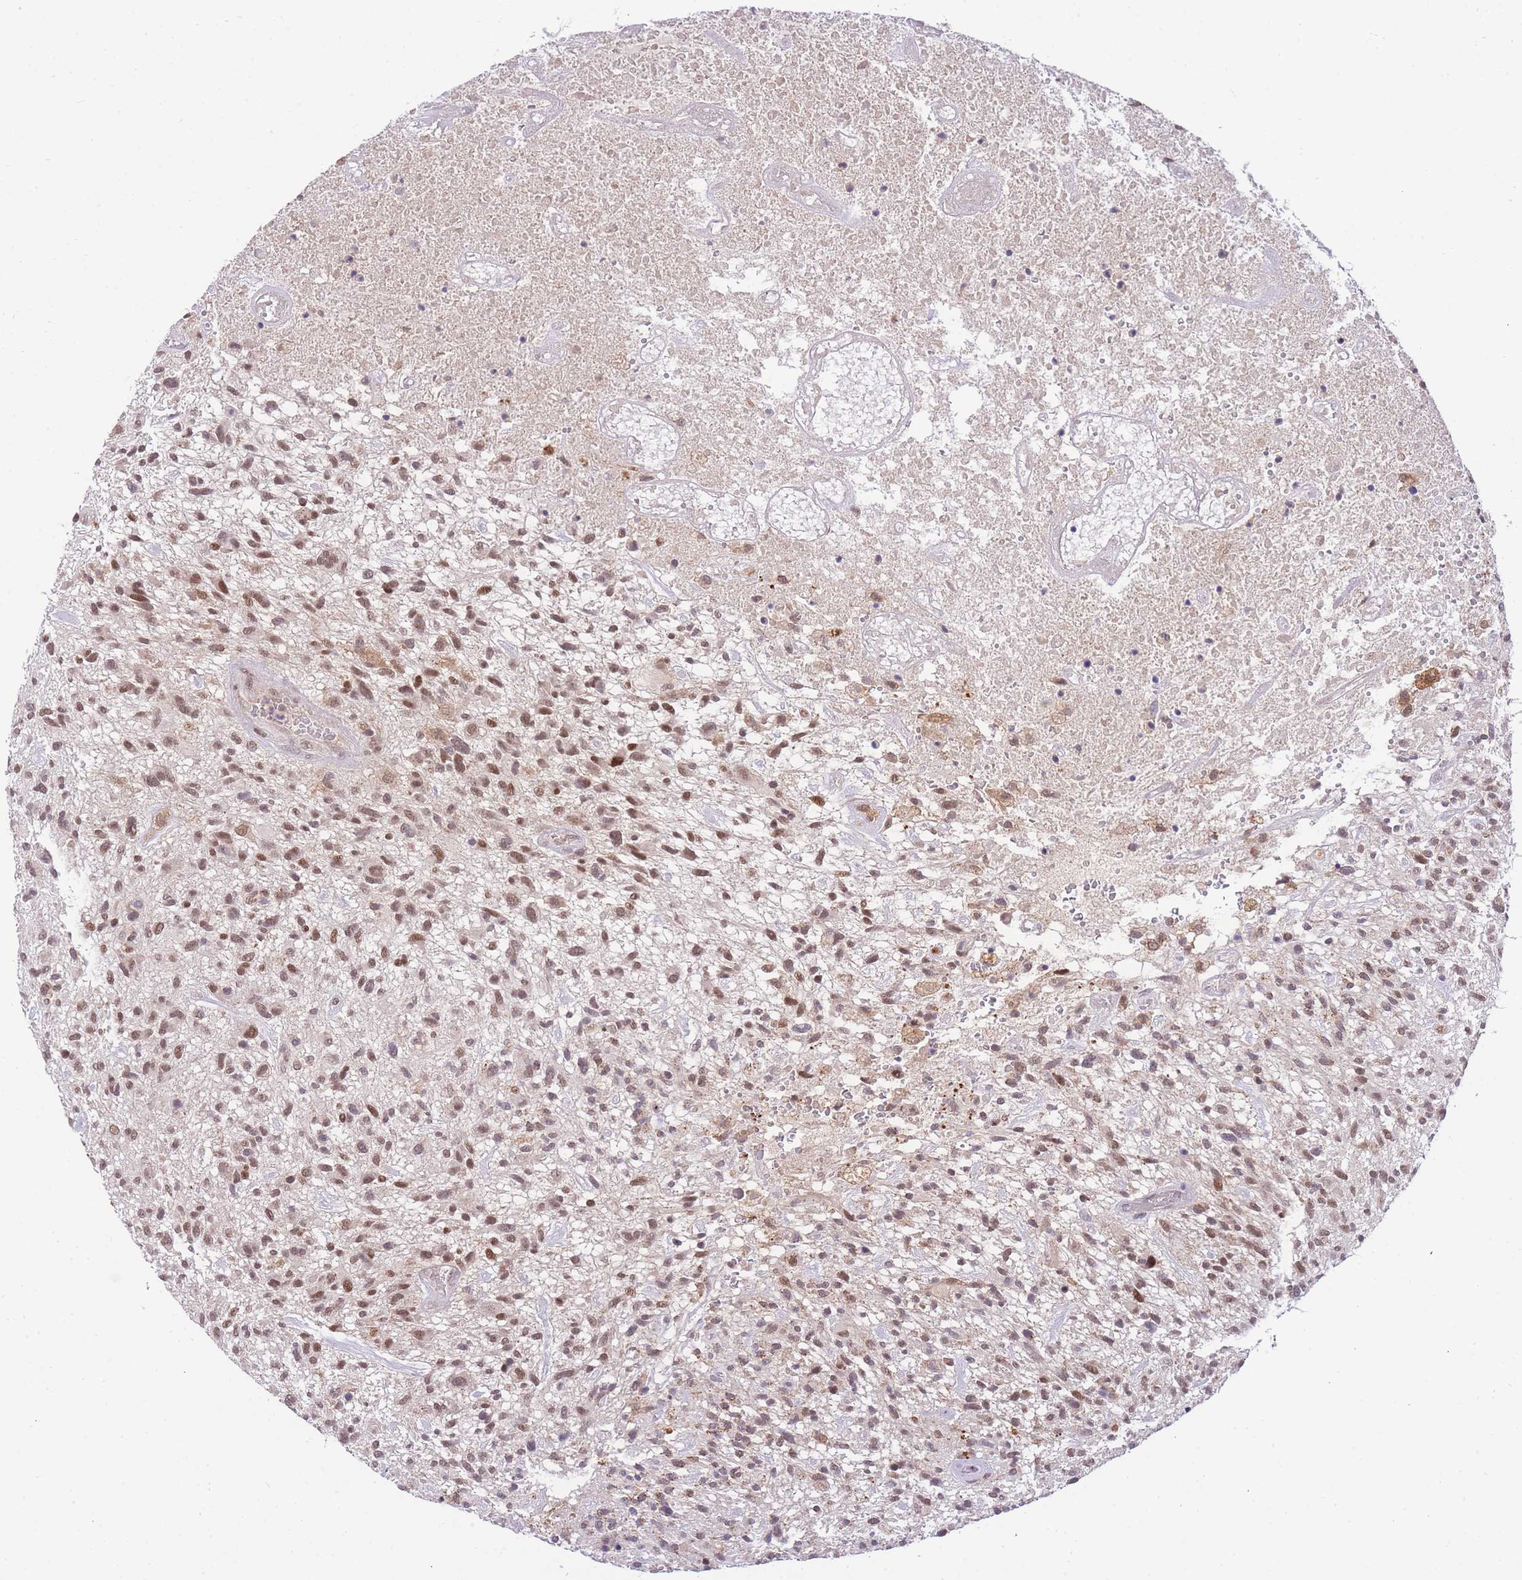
{"staining": {"intensity": "moderate", "quantity": ">75%", "location": "nuclear"}, "tissue": "glioma", "cell_type": "Tumor cells", "image_type": "cancer", "snomed": [{"axis": "morphology", "description": "Glioma, malignant, High grade"}, {"axis": "topography", "description": "Brain"}], "caption": "High-grade glioma (malignant) stained with a protein marker exhibits moderate staining in tumor cells.", "gene": "PUS10", "patient": {"sex": "male", "age": 47}}